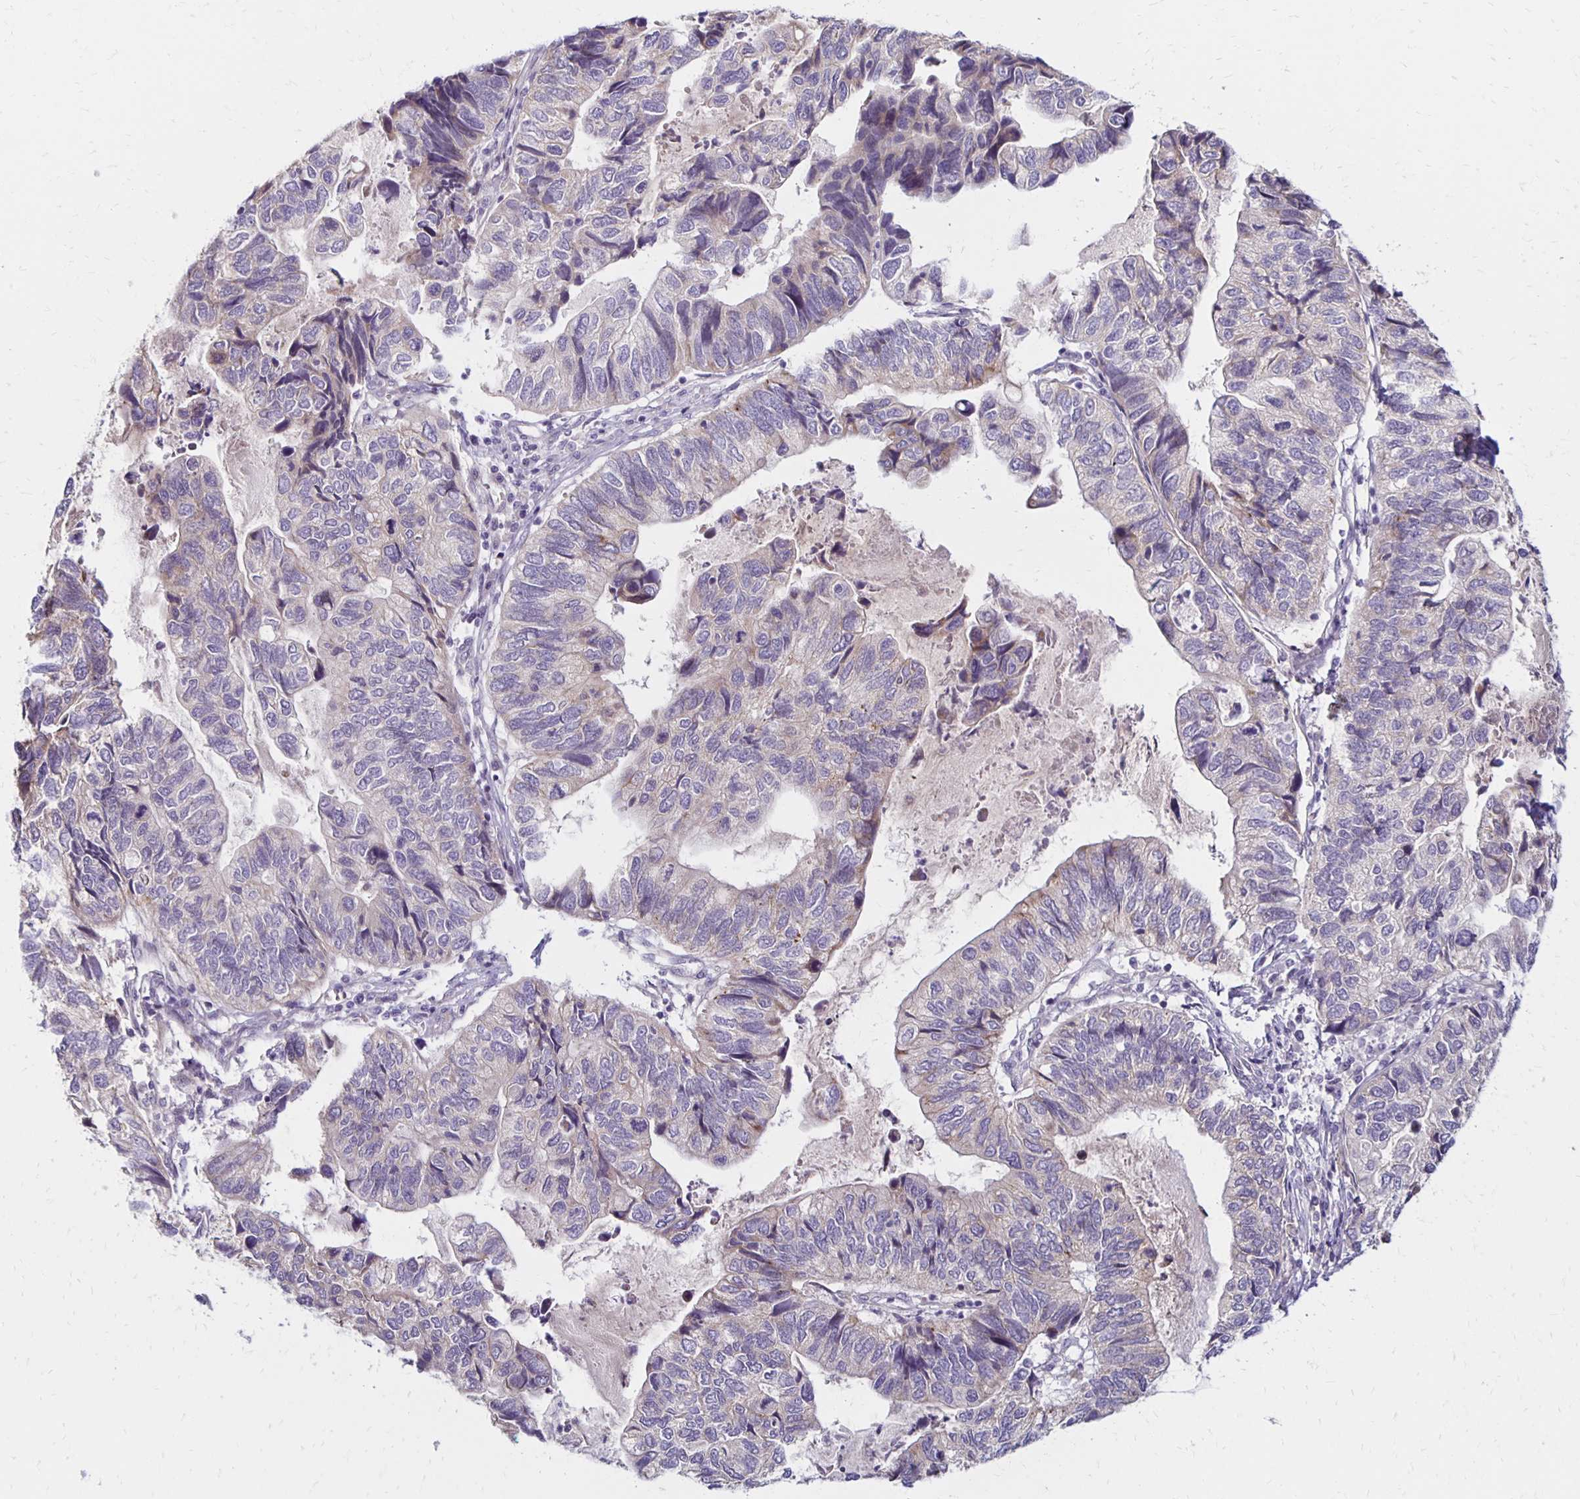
{"staining": {"intensity": "negative", "quantity": "none", "location": "none"}, "tissue": "stomach cancer", "cell_type": "Tumor cells", "image_type": "cancer", "snomed": [{"axis": "morphology", "description": "Adenocarcinoma, NOS"}, {"axis": "topography", "description": "Stomach, upper"}], "caption": "Human stomach cancer (adenocarcinoma) stained for a protein using immunohistochemistry demonstrates no expression in tumor cells.", "gene": "KATNBL1", "patient": {"sex": "female", "age": 67}}